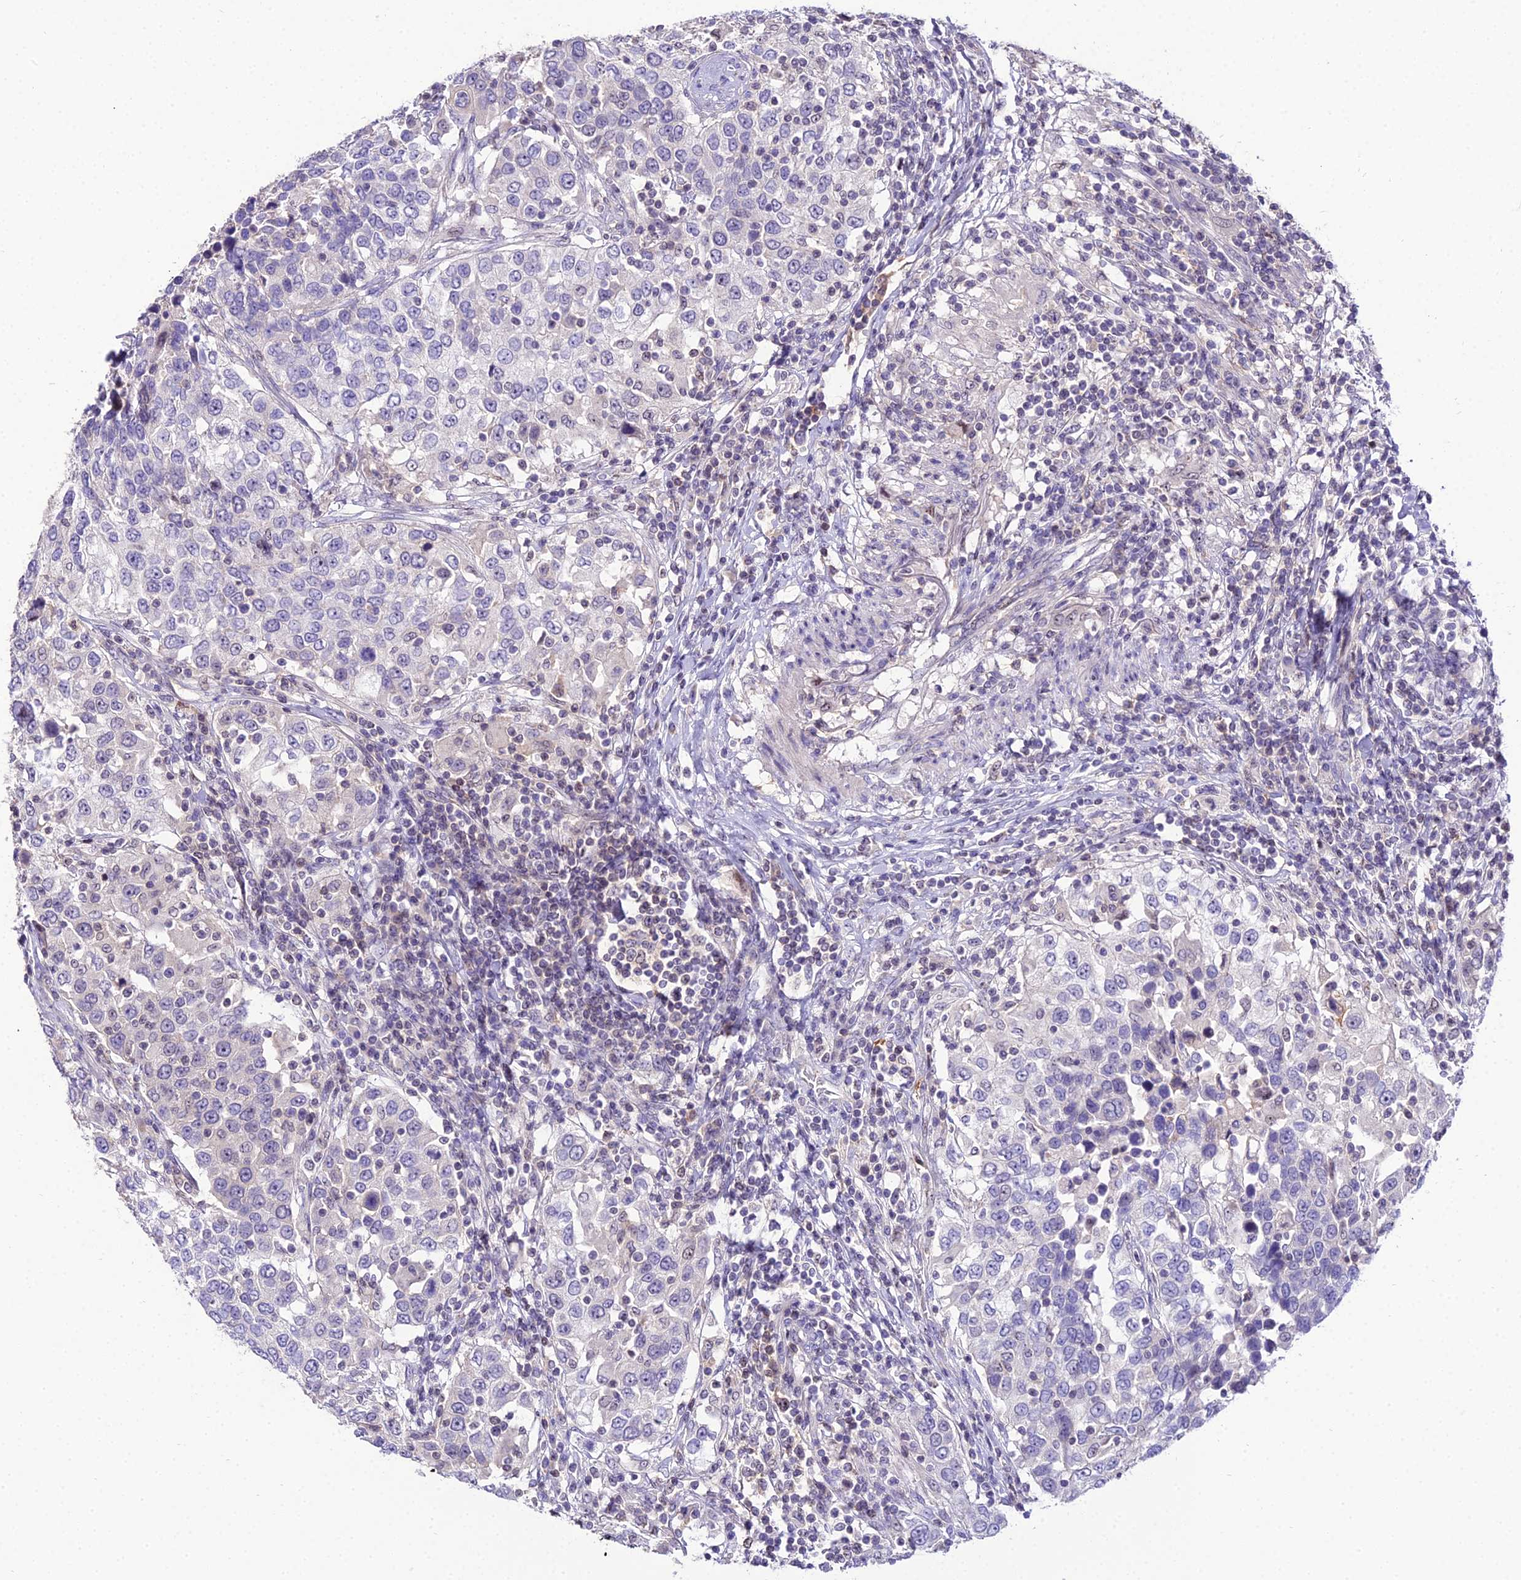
{"staining": {"intensity": "negative", "quantity": "none", "location": "none"}, "tissue": "urothelial cancer", "cell_type": "Tumor cells", "image_type": "cancer", "snomed": [{"axis": "morphology", "description": "Urothelial carcinoma, High grade"}, {"axis": "topography", "description": "Urinary bladder"}], "caption": "The photomicrograph reveals no significant staining in tumor cells of urothelial cancer.", "gene": "SHQ1", "patient": {"sex": "female", "age": 80}}